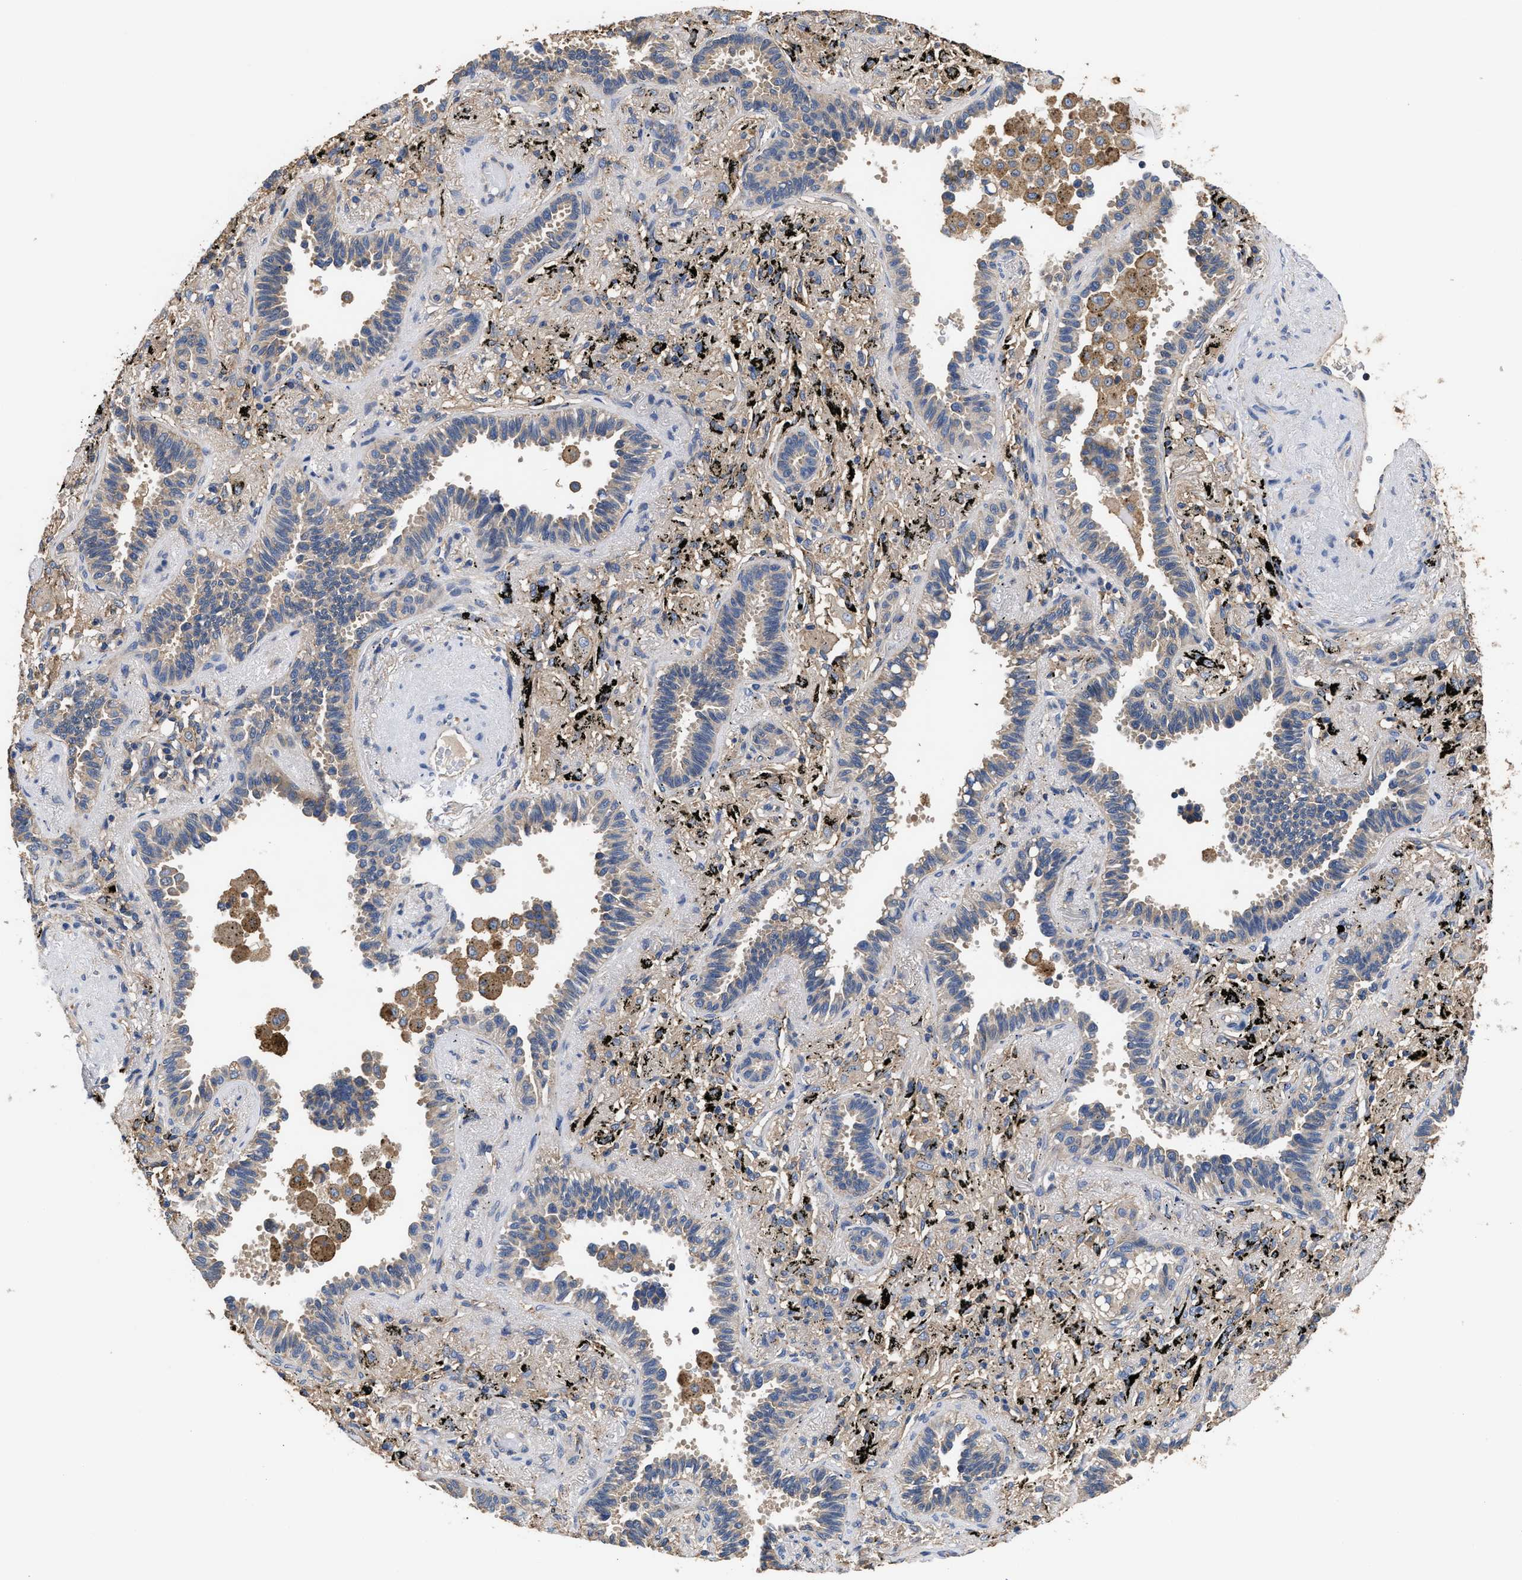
{"staining": {"intensity": "negative", "quantity": "none", "location": "none"}, "tissue": "lung cancer", "cell_type": "Tumor cells", "image_type": "cancer", "snomed": [{"axis": "morphology", "description": "Adenocarcinoma, NOS"}, {"axis": "topography", "description": "Lung"}], "caption": "Lung cancer (adenocarcinoma) stained for a protein using immunohistochemistry exhibits no positivity tumor cells.", "gene": "KLB", "patient": {"sex": "male", "age": 59}}